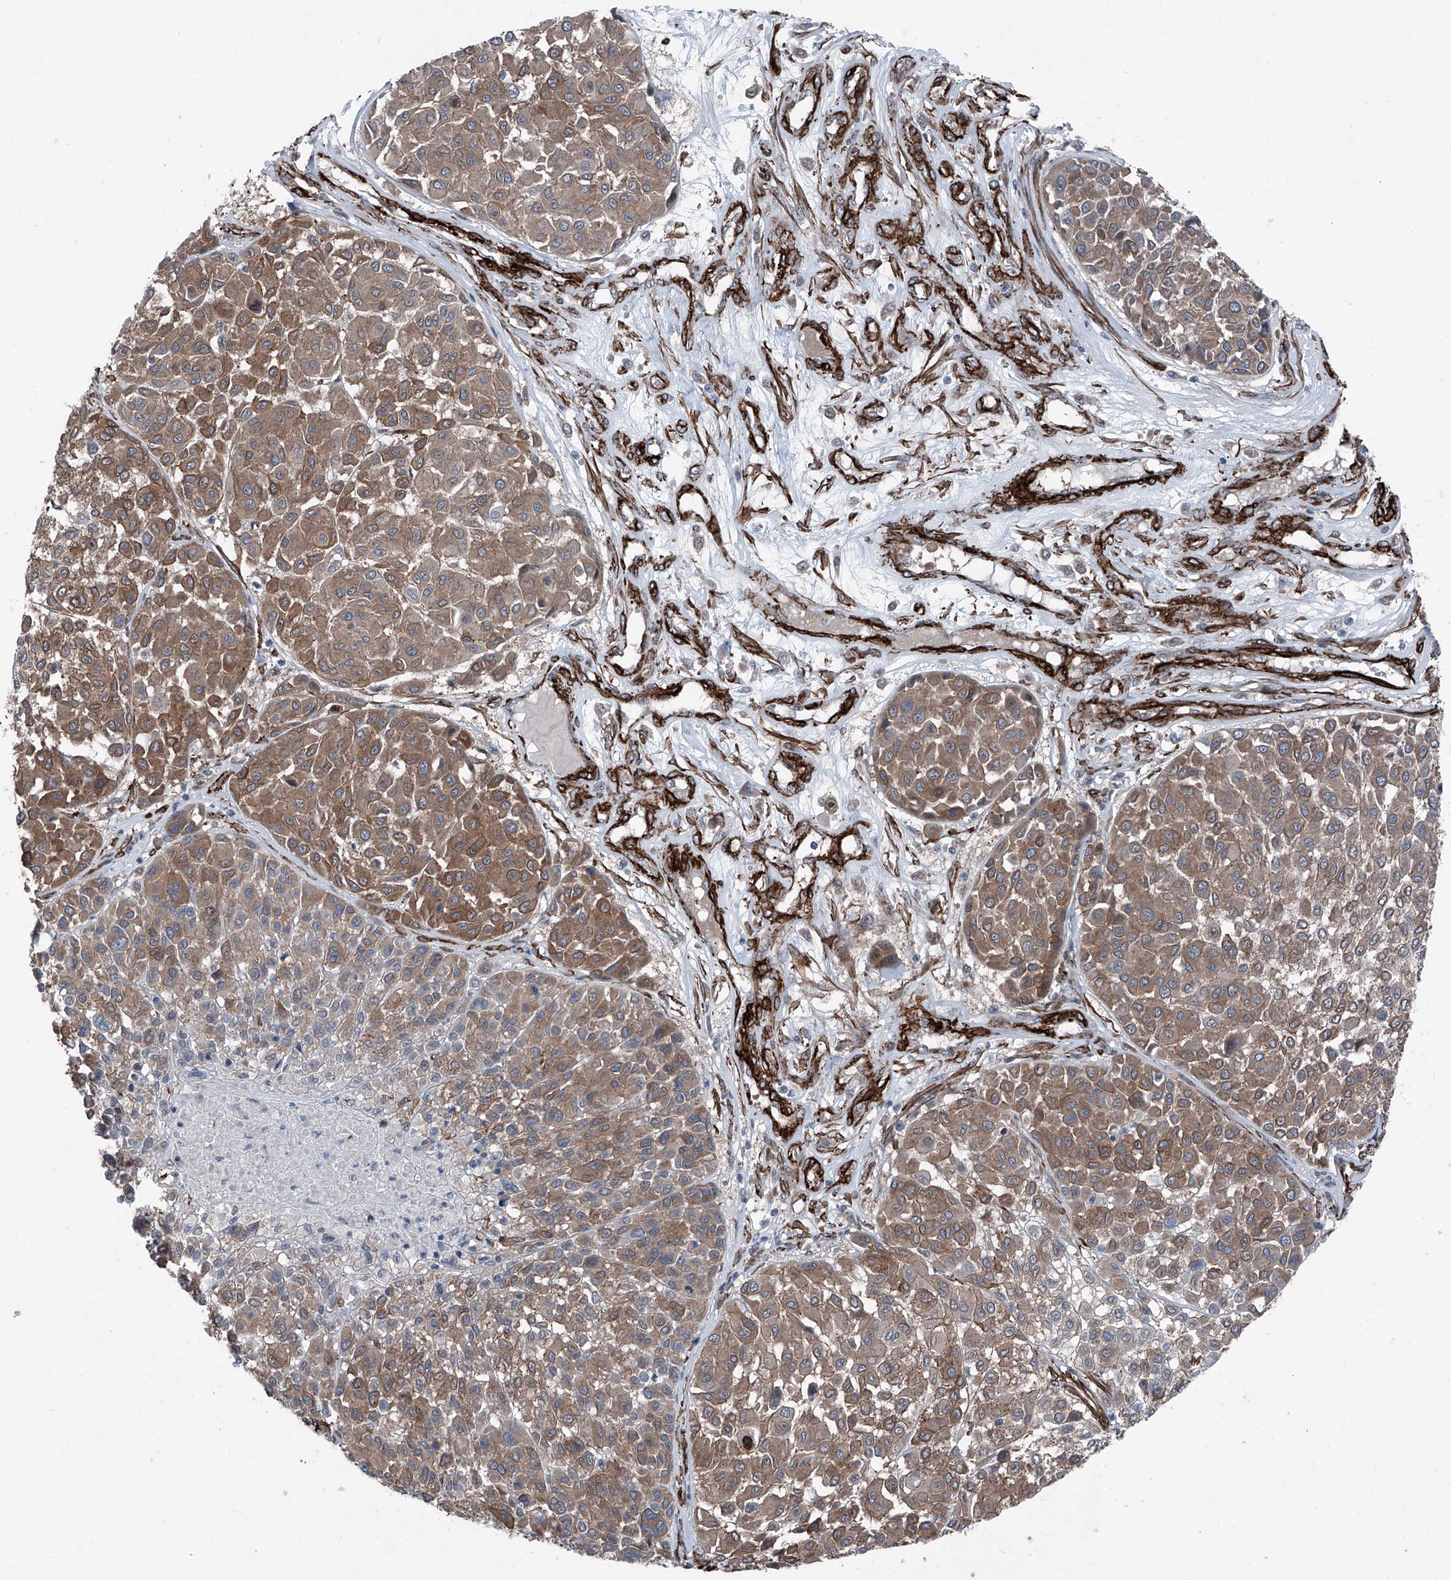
{"staining": {"intensity": "moderate", "quantity": ">75%", "location": "cytoplasmic/membranous"}, "tissue": "melanoma", "cell_type": "Tumor cells", "image_type": "cancer", "snomed": [{"axis": "morphology", "description": "Malignant melanoma, Metastatic site"}, {"axis": "topography", "description": "Soft tissue"}], "caption": "IHC photomicrograph of neoplastic tissue: malignant melanoma (metastatic site) stained using immunohistochemistry displays medium levels of moderate protein expression localized specifically in the cytoplasmic/membranous of tumor cells, appearing as a cytoplasmic/membranous brown color.", "gene": "COA7", "patient": {"sex": "male", "age": 41}}